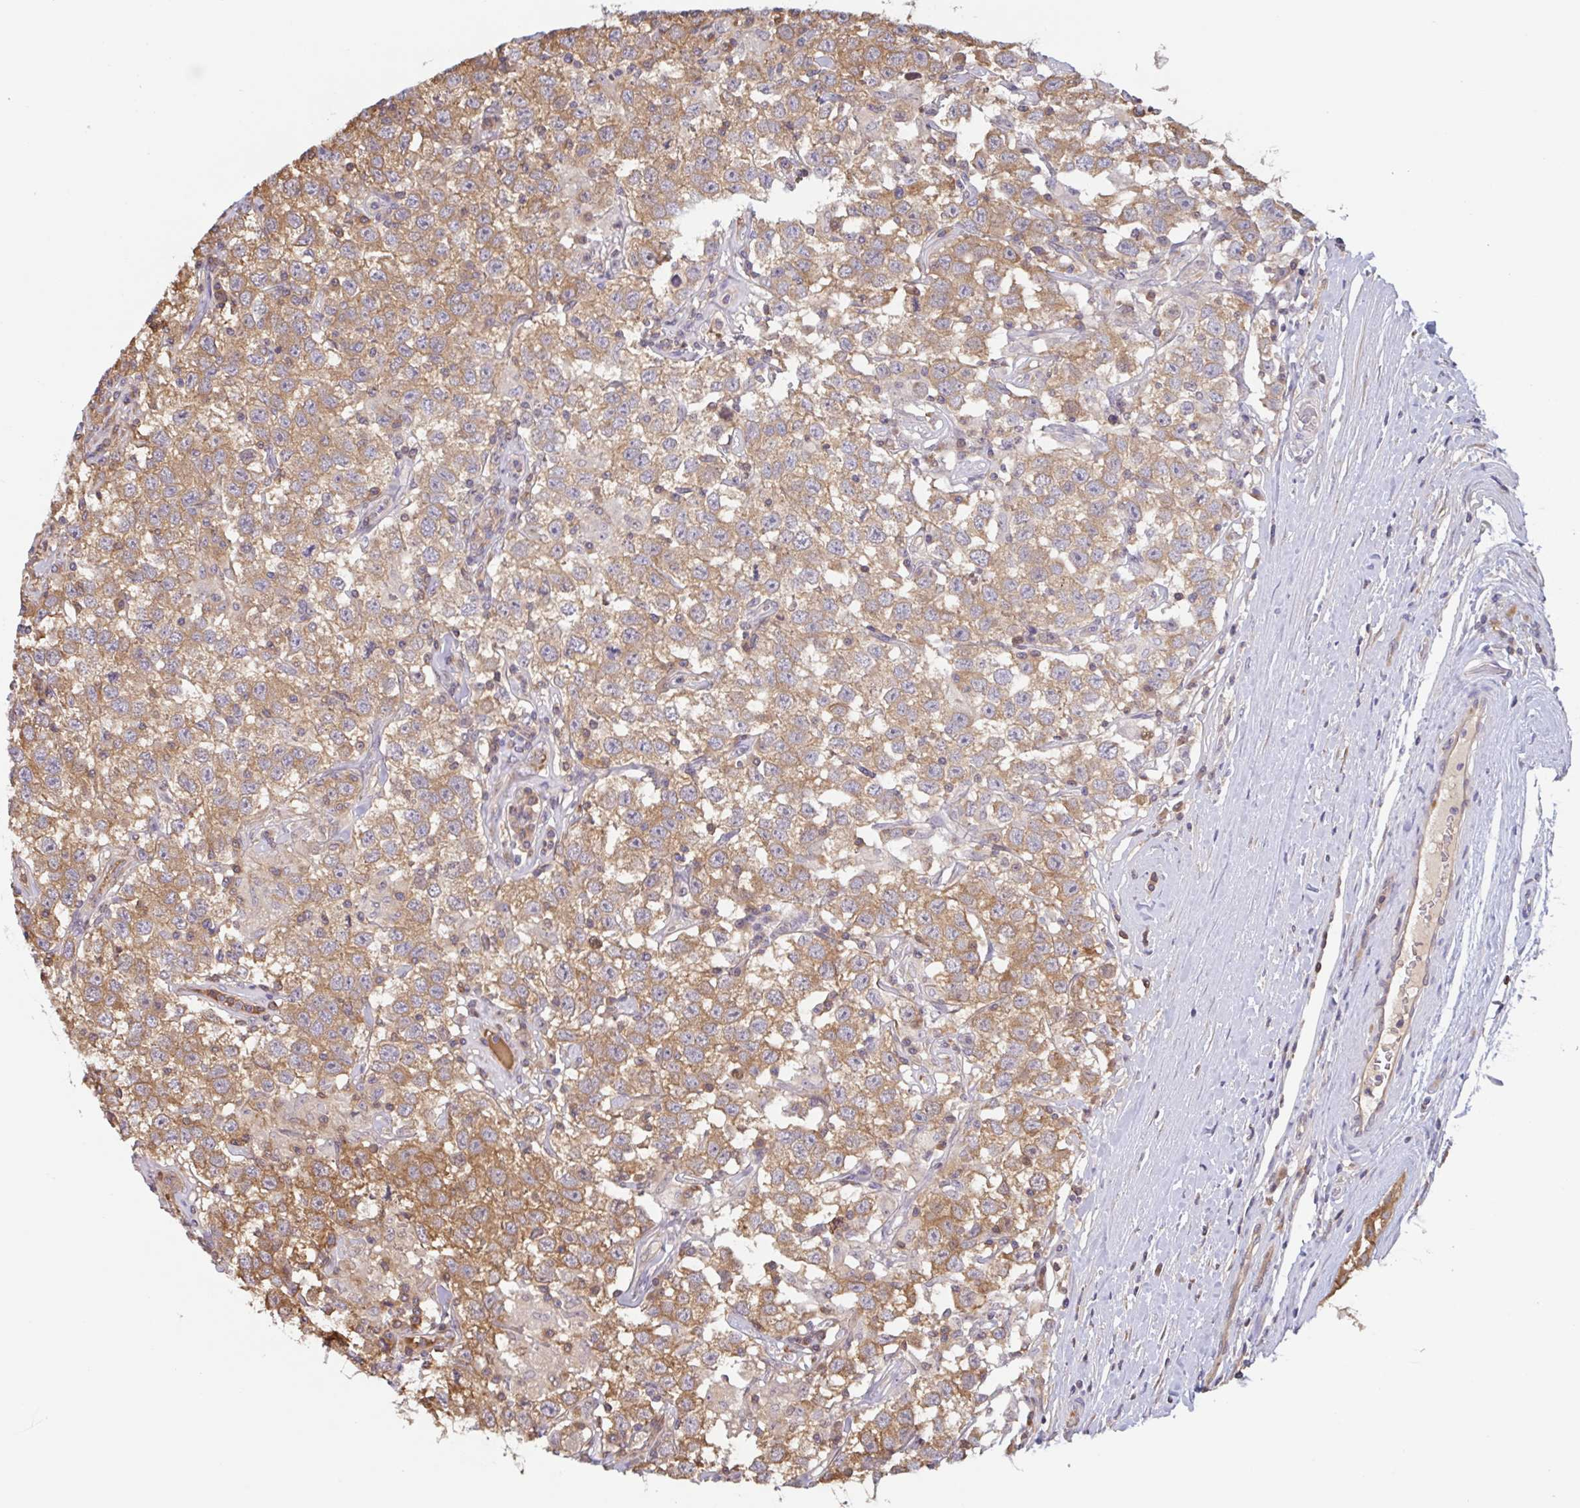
{"staining": {"intensity": "moderate", "quantity": ">75%", "location": "cytoplasmic/membranous"}, "tissue": "testis cancer", "cell_type": "Tumor cells", "image_type": "cancer", "snomed": [{"axis": "morphology", "description": "Seminoma, NOS"}, {"axis": "topography", "description": "Testis"}], "caption": "There is medium levels of moderate cytoplasmic/membranous expression in tumor cells of testis cancer (seminoma), as demonstrated by immunohistochemical staining (brown color).", "gene": "OTOP2", "patient": {"sex": "male", "age": 41}}